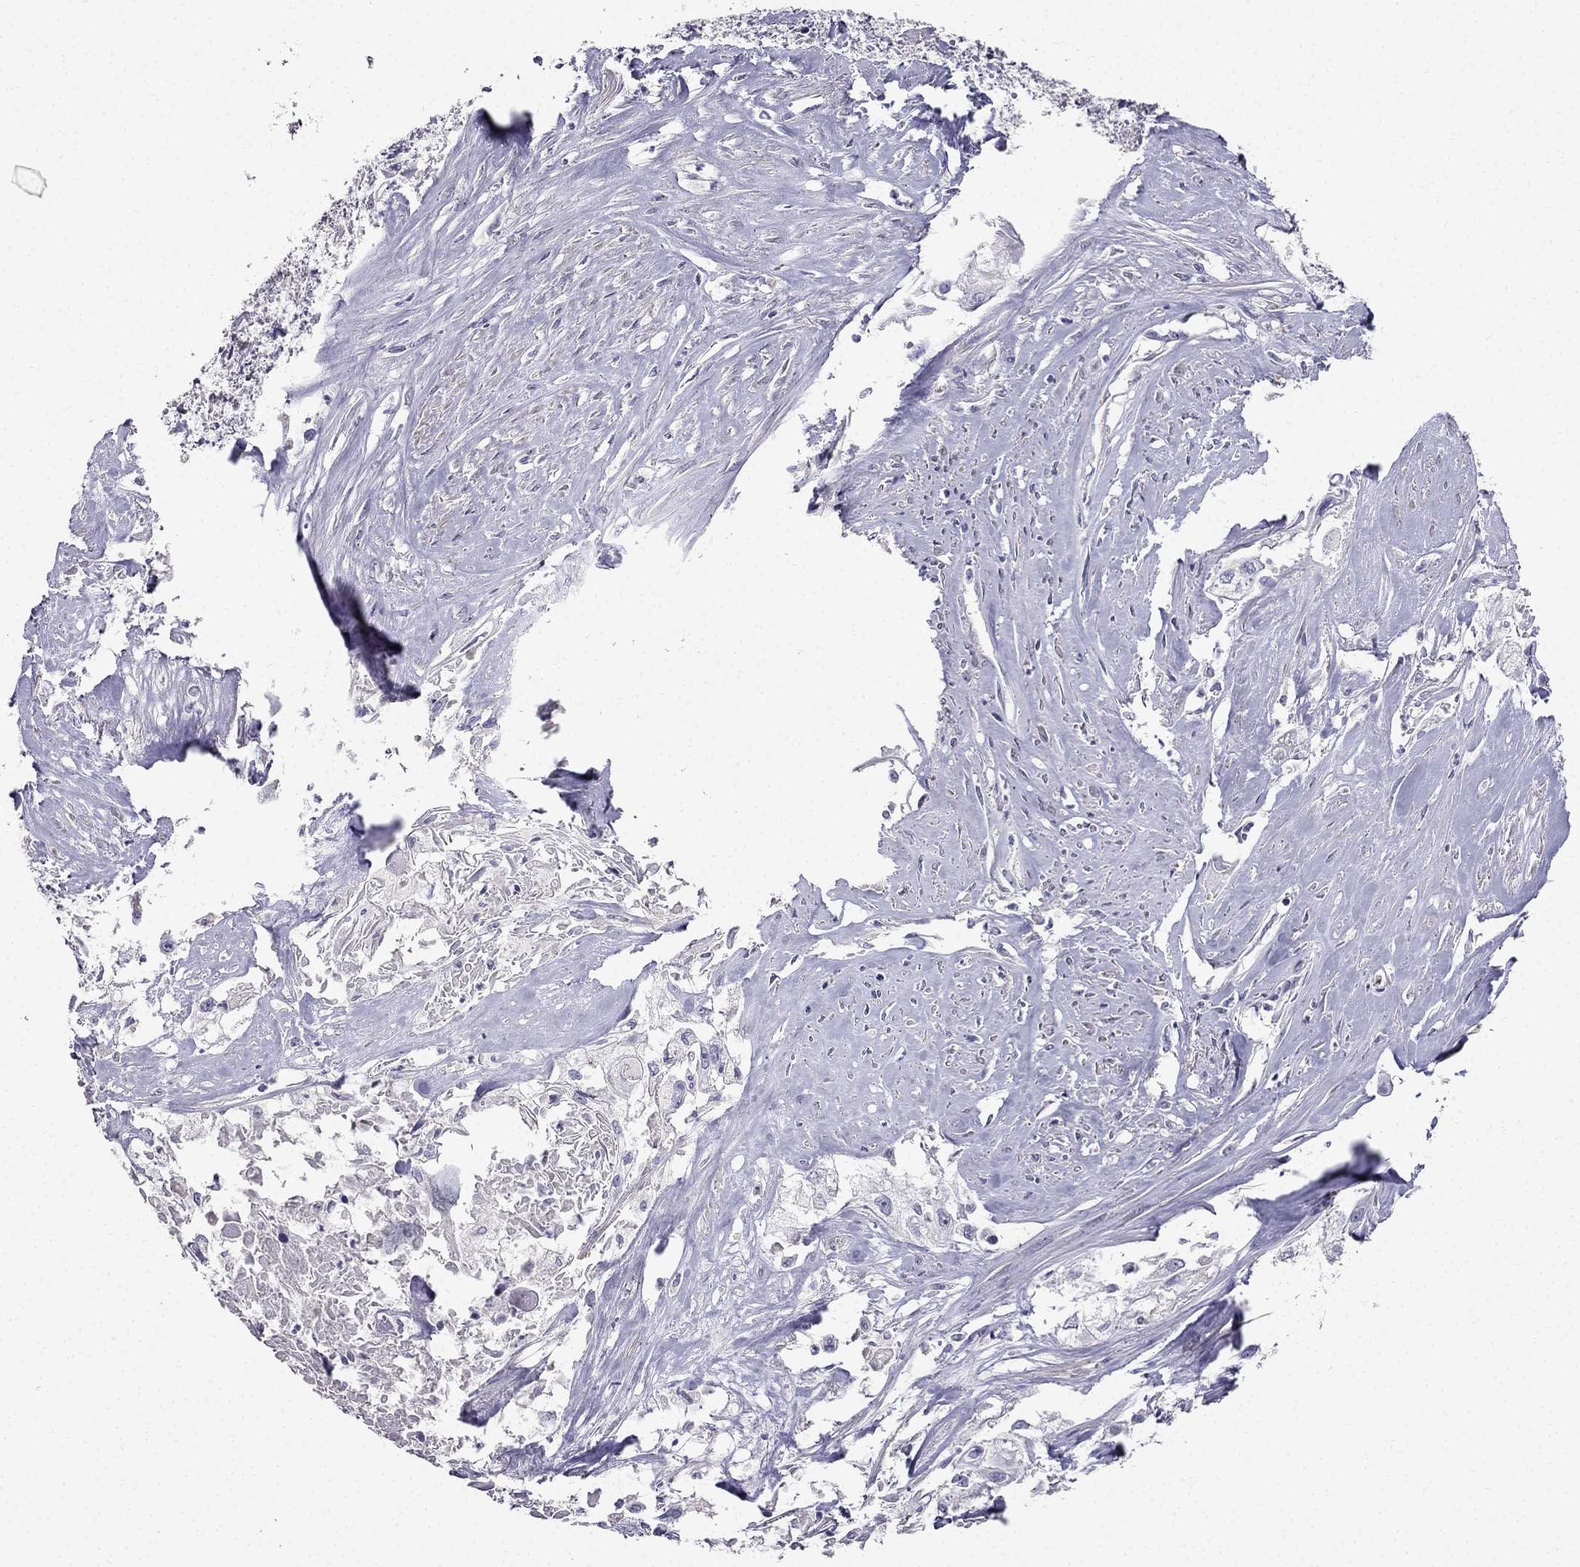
{"staining": {"intensity": "negative", "quantity": "none", "location": "none"}, "tissue": "cervical cancer", "cell_type": "Tumor cells", "image_type": "cancer", "snomed": [{"axis": "morphology", "description": "Squamous cell carcinoma, NOS"}, {"axis": "topography", "description": "Cervix"}], "caption": "This histopathology image is of cervical cancer (squamous cell carcinoma) stained with IHC to label a protein in brown with the nuclei are counter-stained blue. There is no positivity in tumor cells. (DAB immunohistochemistry (IHC) with hematoxylin counter stain).", "gene": "AS3MT", "patient": {"sex": "female", "age": 49}}